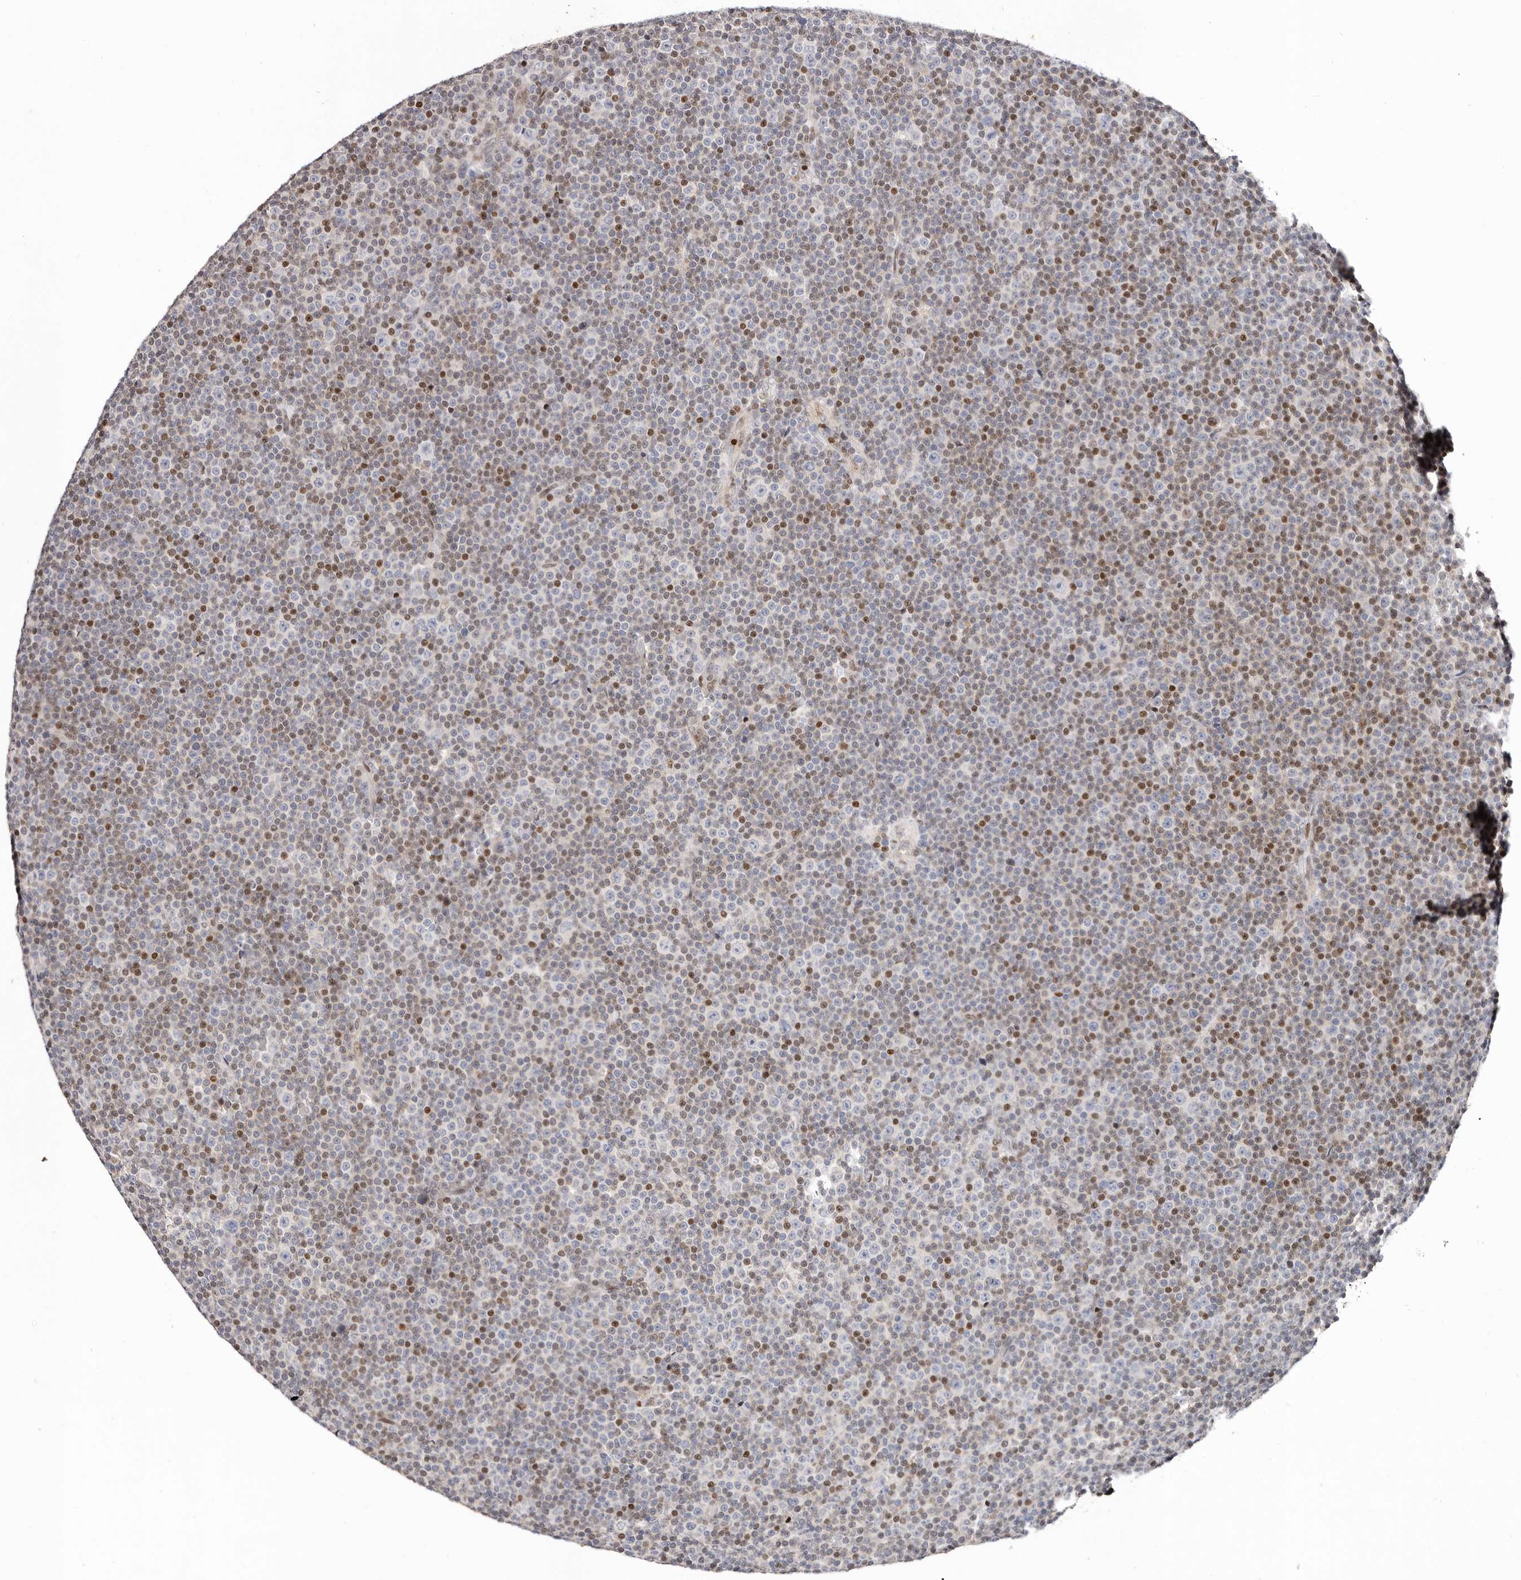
{"staining": {"intensity": "moderate", "quantity": "25%-75%", "location": "nuclear"}, "tissue": "lymphoma", "cell_type": "Tumor cells", "image_type": "cancer", "snomed": [{"axis": "morphology", "description": "Malignant lymphoma, non-Hodgkin's type, Low grade"}, {"axis": "topography", "description": "Lymph node"}], "caption": "Protein expression analysis of human lymphoma reveals moderate nuclear expression in about 25%-75% of tumor cells.", "gene": "IQGAP3", "patient": {"sex": "female", "age": 67}}